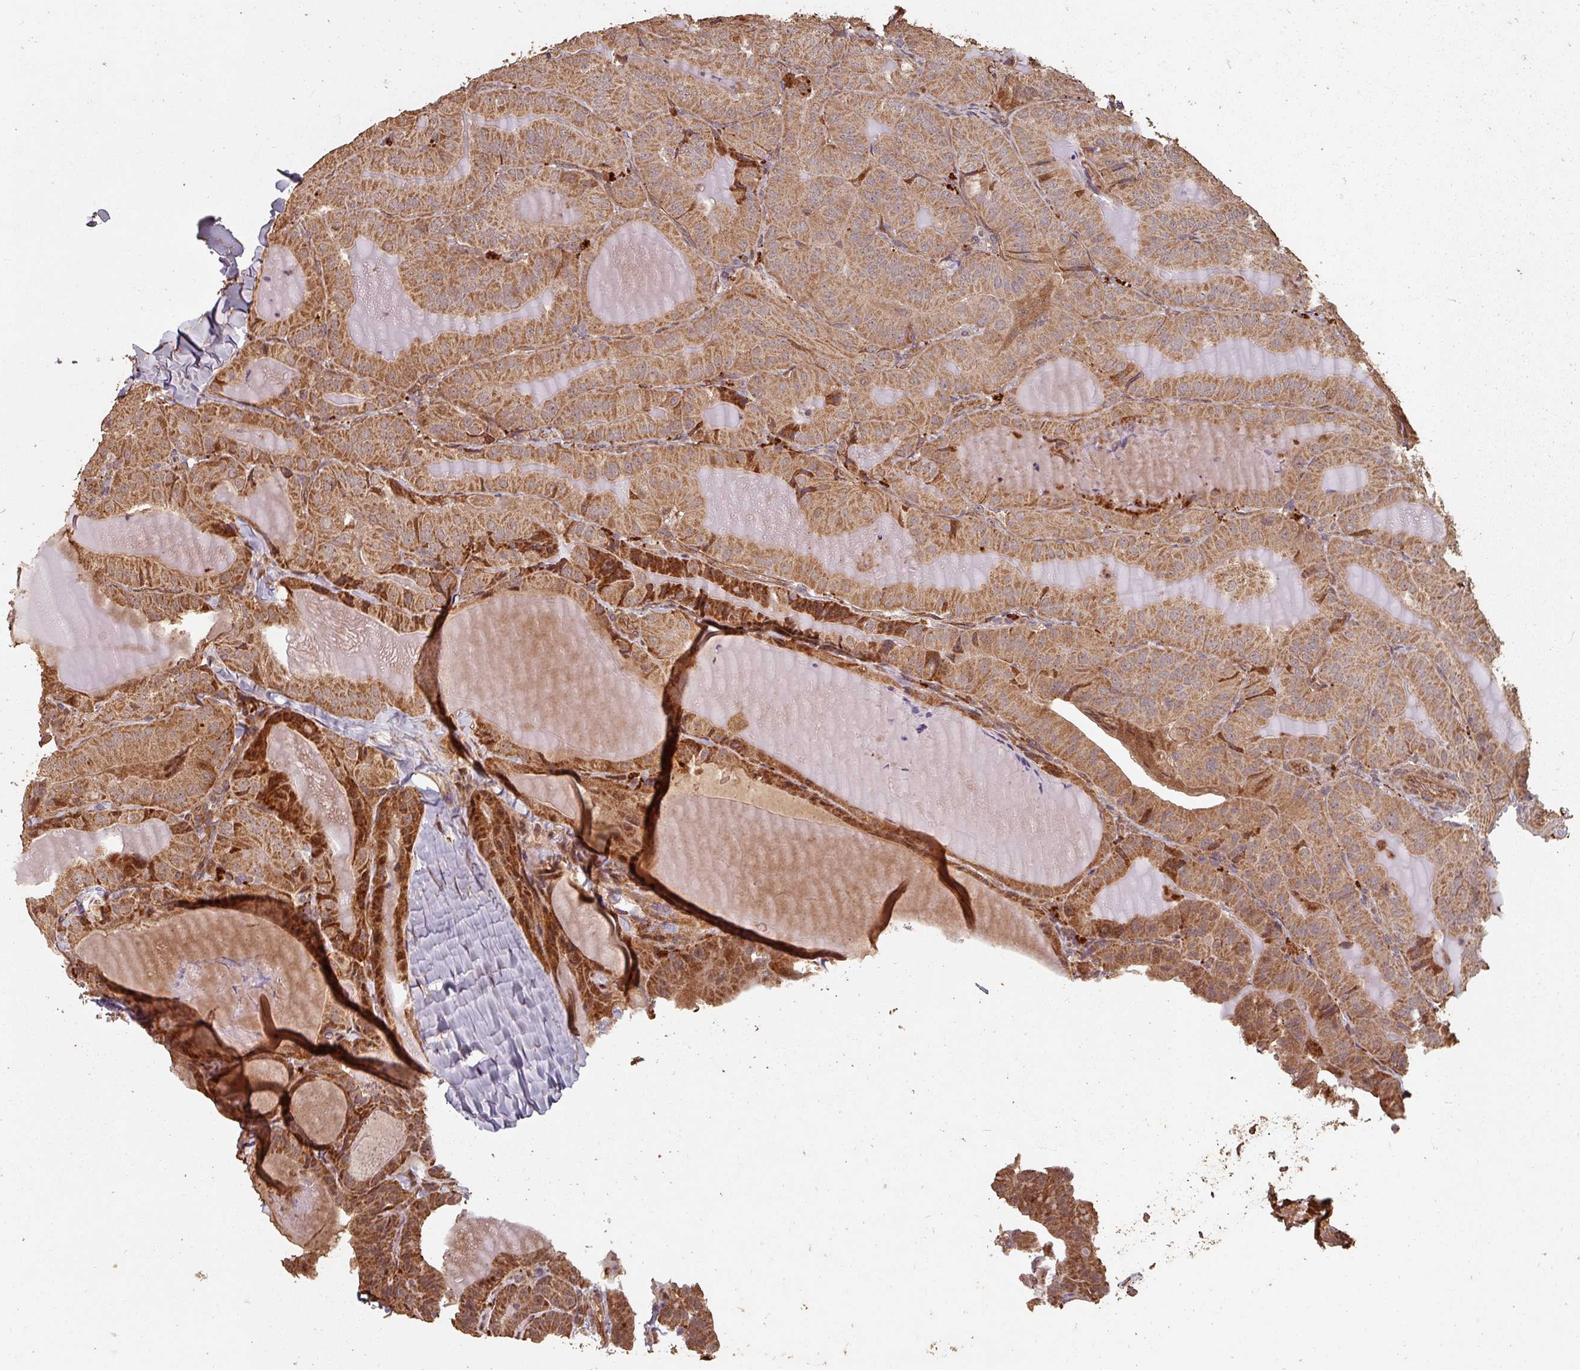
{"staining": {"intensity": "moderate", "quantity": ">75%", "location": "cytoplasmic/membranous"}, "tissue": "thyroid cancer", "cell_type": "Tumor cells", "image_type": "cancer", "snomed": [{"axis": "morphology", "description": "Papillary adenocarcinoma, NOS"}, {"axis": "topography", "description": "Thyroid gland"}], "caption": "Brown immunohistochemical staining in human papillary adenocarcinoma (thyroid) demonstrates moderate cytoplasmic/membranous expression in about >75% of tumor cells. (DAB (3,3'-diaminobenzidine) IHC, brown staining for protein, blue staining for nuclei).", "gene": "EID1", "patient": {"sex": "female", "age": 68}}